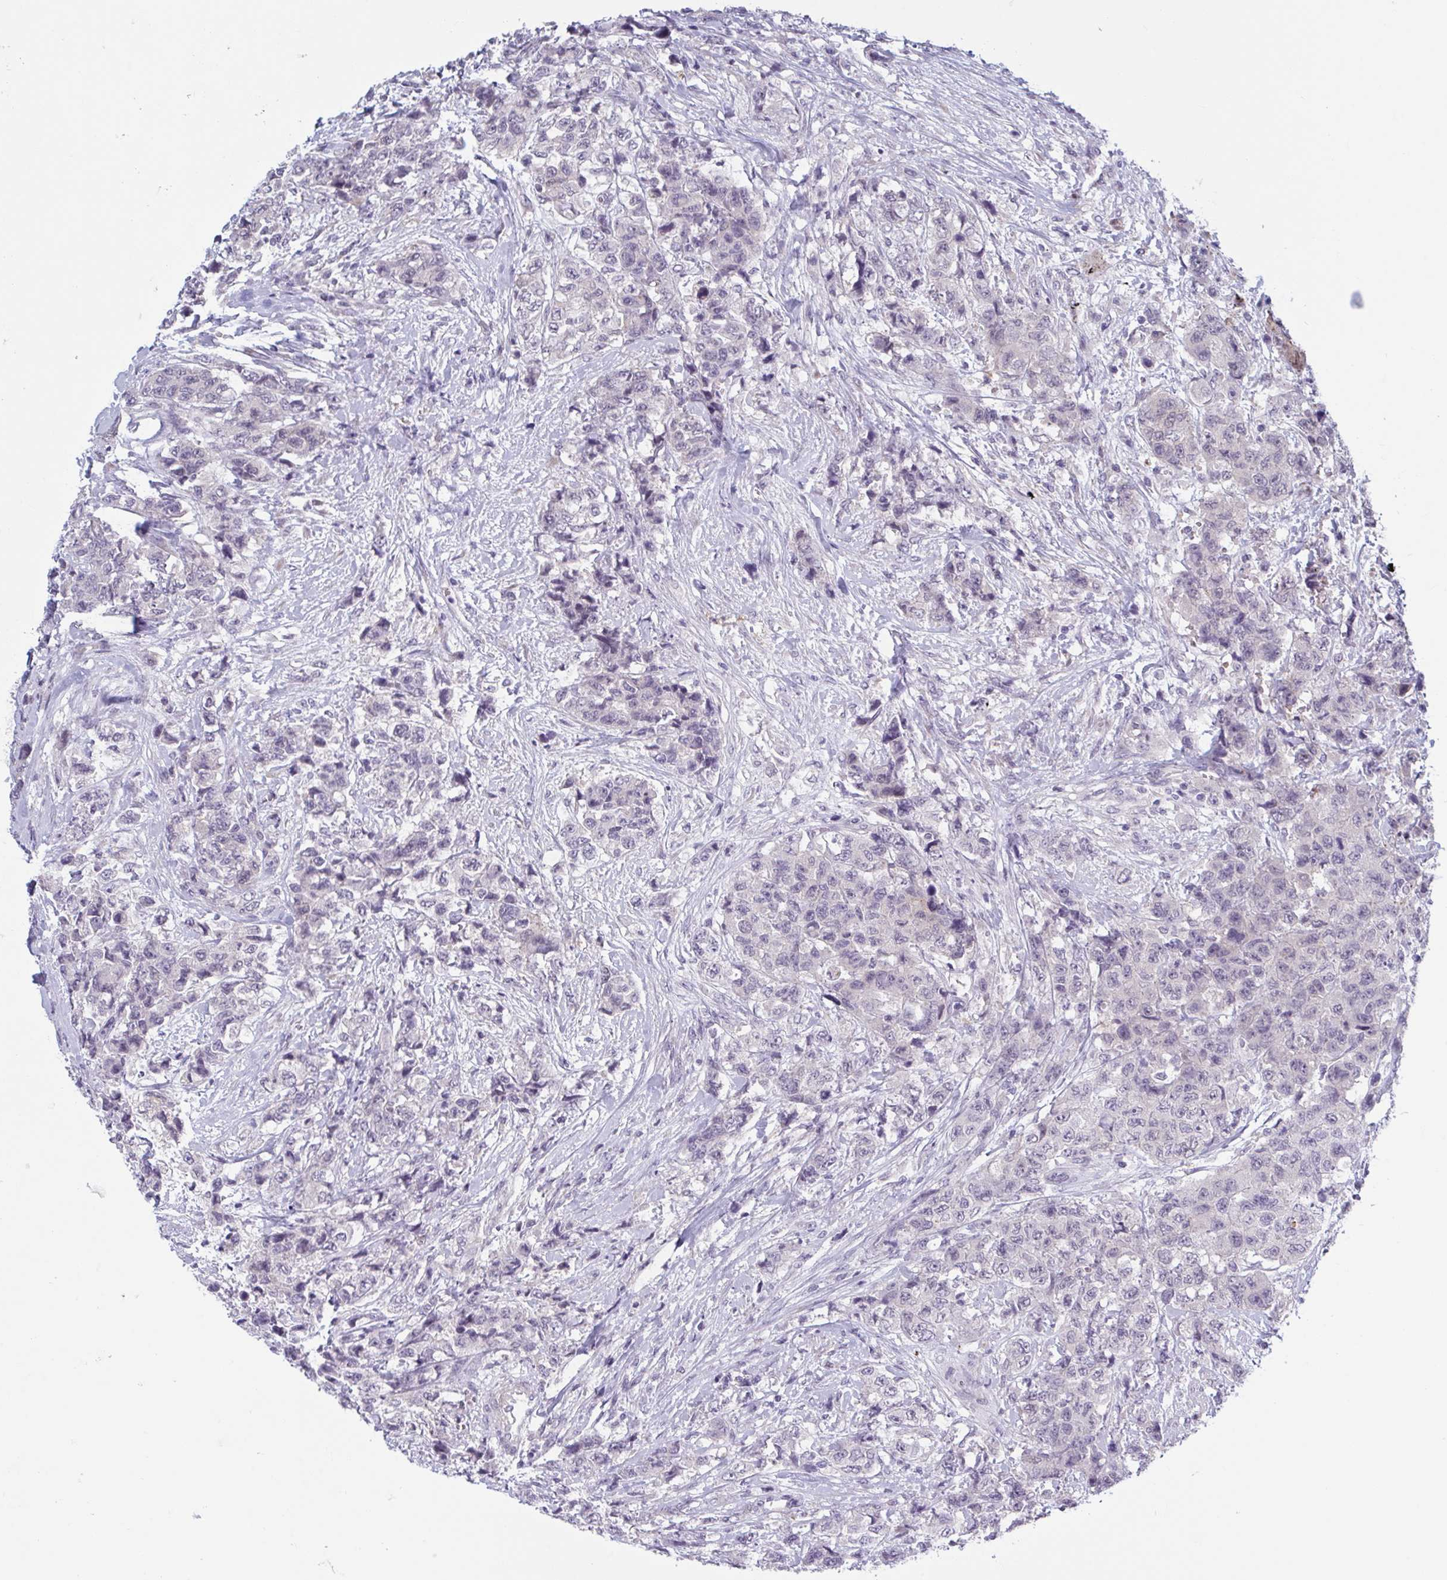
{"staining": {"intensity": "negative", "quantity": "none", "location": "none"}, "tissue": "urothelial cancer", "cell_type": "Tumor cells", "image_type": "cancer", "snomed": [{"axis": "morphology", "description": "Urothelial carcinoma, High grade"}, {"axis": "topography", "description": "Urinary bladder"}], "caption": "IHC of human urothelial cancer exhibits no staining in tumor cells.", "gene": "TCEAL8", "patient": {"sex": "female", "age": 78}}